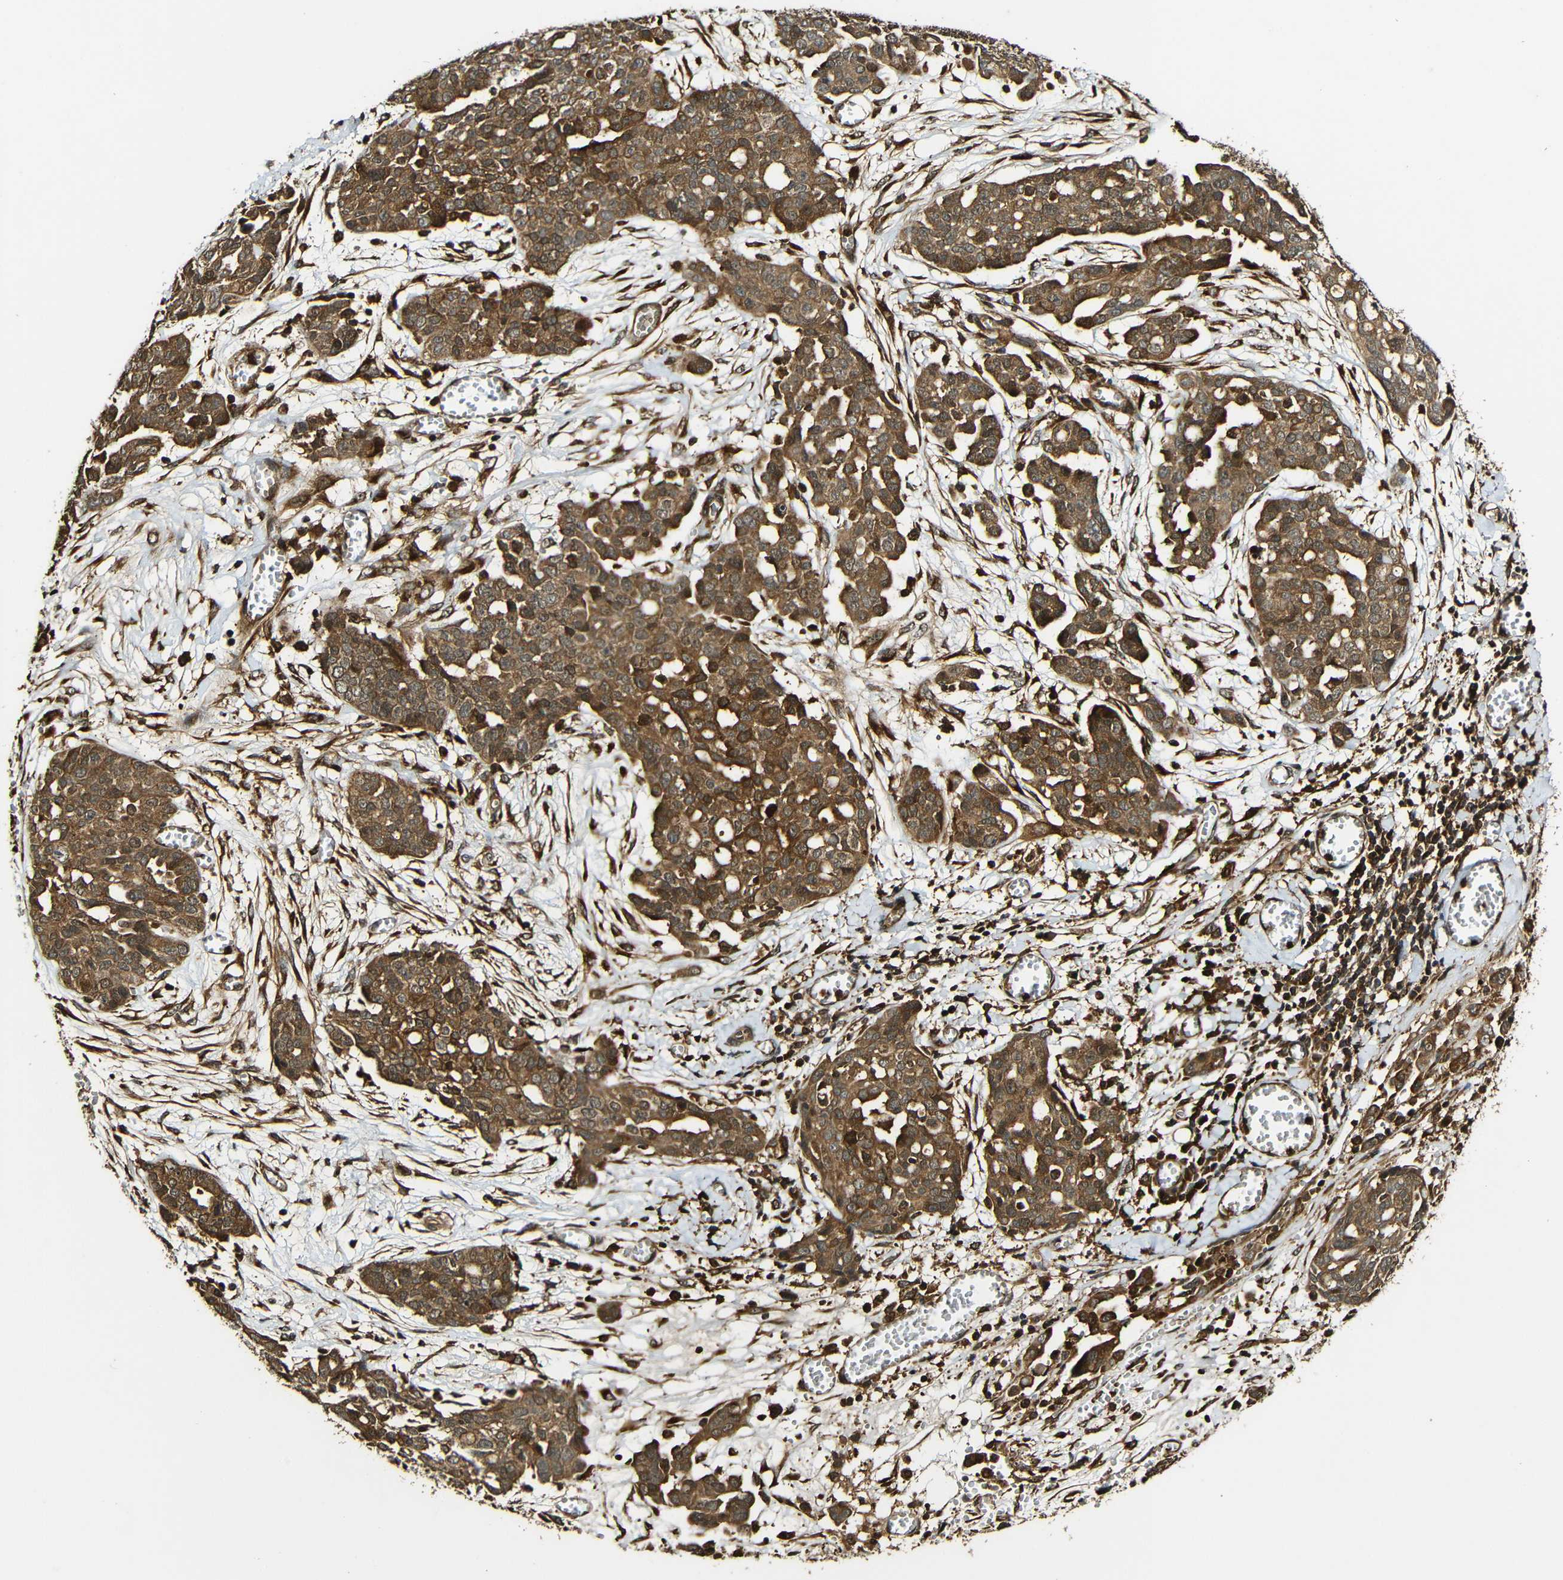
{"staining": {"intensity": "strong", "quantity": ">75%", "location": "cytoplasmic/membranous"}, "tissue": "ovarian cancer", "cell_type": "Tumor cells", "image_type": "cancer", "snomed": [{"axis": "morphology", "description": "Cystadenocarcinoma, serous, NOS"}, {"axis": "topography", "description": "Soft tissue"}, {"axis": "topography", "description": "Ovary"}], "caption": "This micrograph shows ovarian cancer (serous cystadenocarcinoma) stained with IHC to label a protein in brown. The cytoplasmic/membranous of tumor cells show strong positivity for the protein. Nuclei are counter-stained blue.", "gene": "CASP8", "patient": {"sex": "female", "age": 57}}